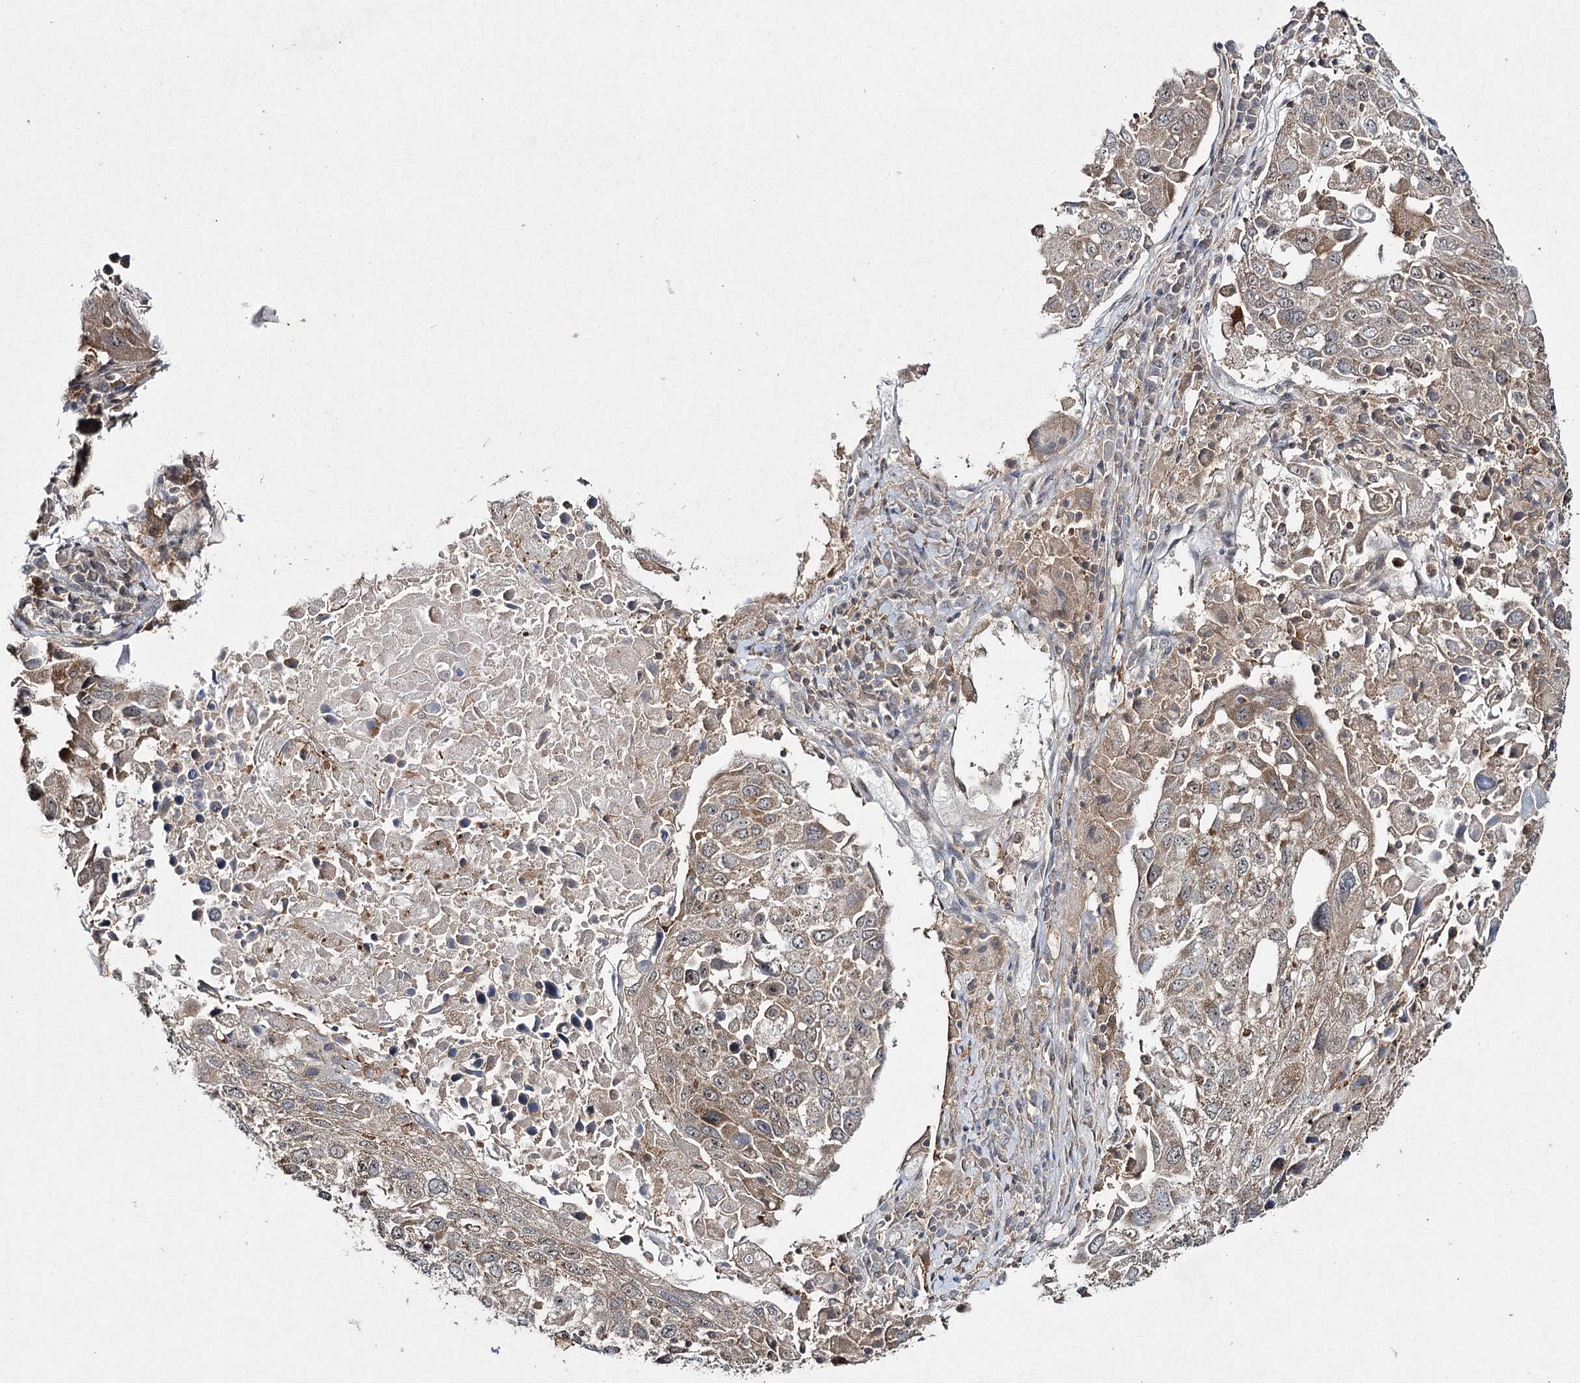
{"staining": {"intensity": "weak", "quantity": "25%-75%", "location": "cytoplasmic/membranous,nuclear"}, "tissue": "lung cancer", "cell_type": "Tumor cells", "image_type": "cancer", "snomed": [{"axis": "morphology", "description": "Squamous cell carcinoma, NOS"}, {"axis": "topography", "description": "Lung"}], "caption": "A brown stain labels weak cytoplasmic/membranous and nuclear positivity of a protein in human lung cancer tumor cells.", "gene": "WDR44", "patient": {"sex": "male", "age": 65}}